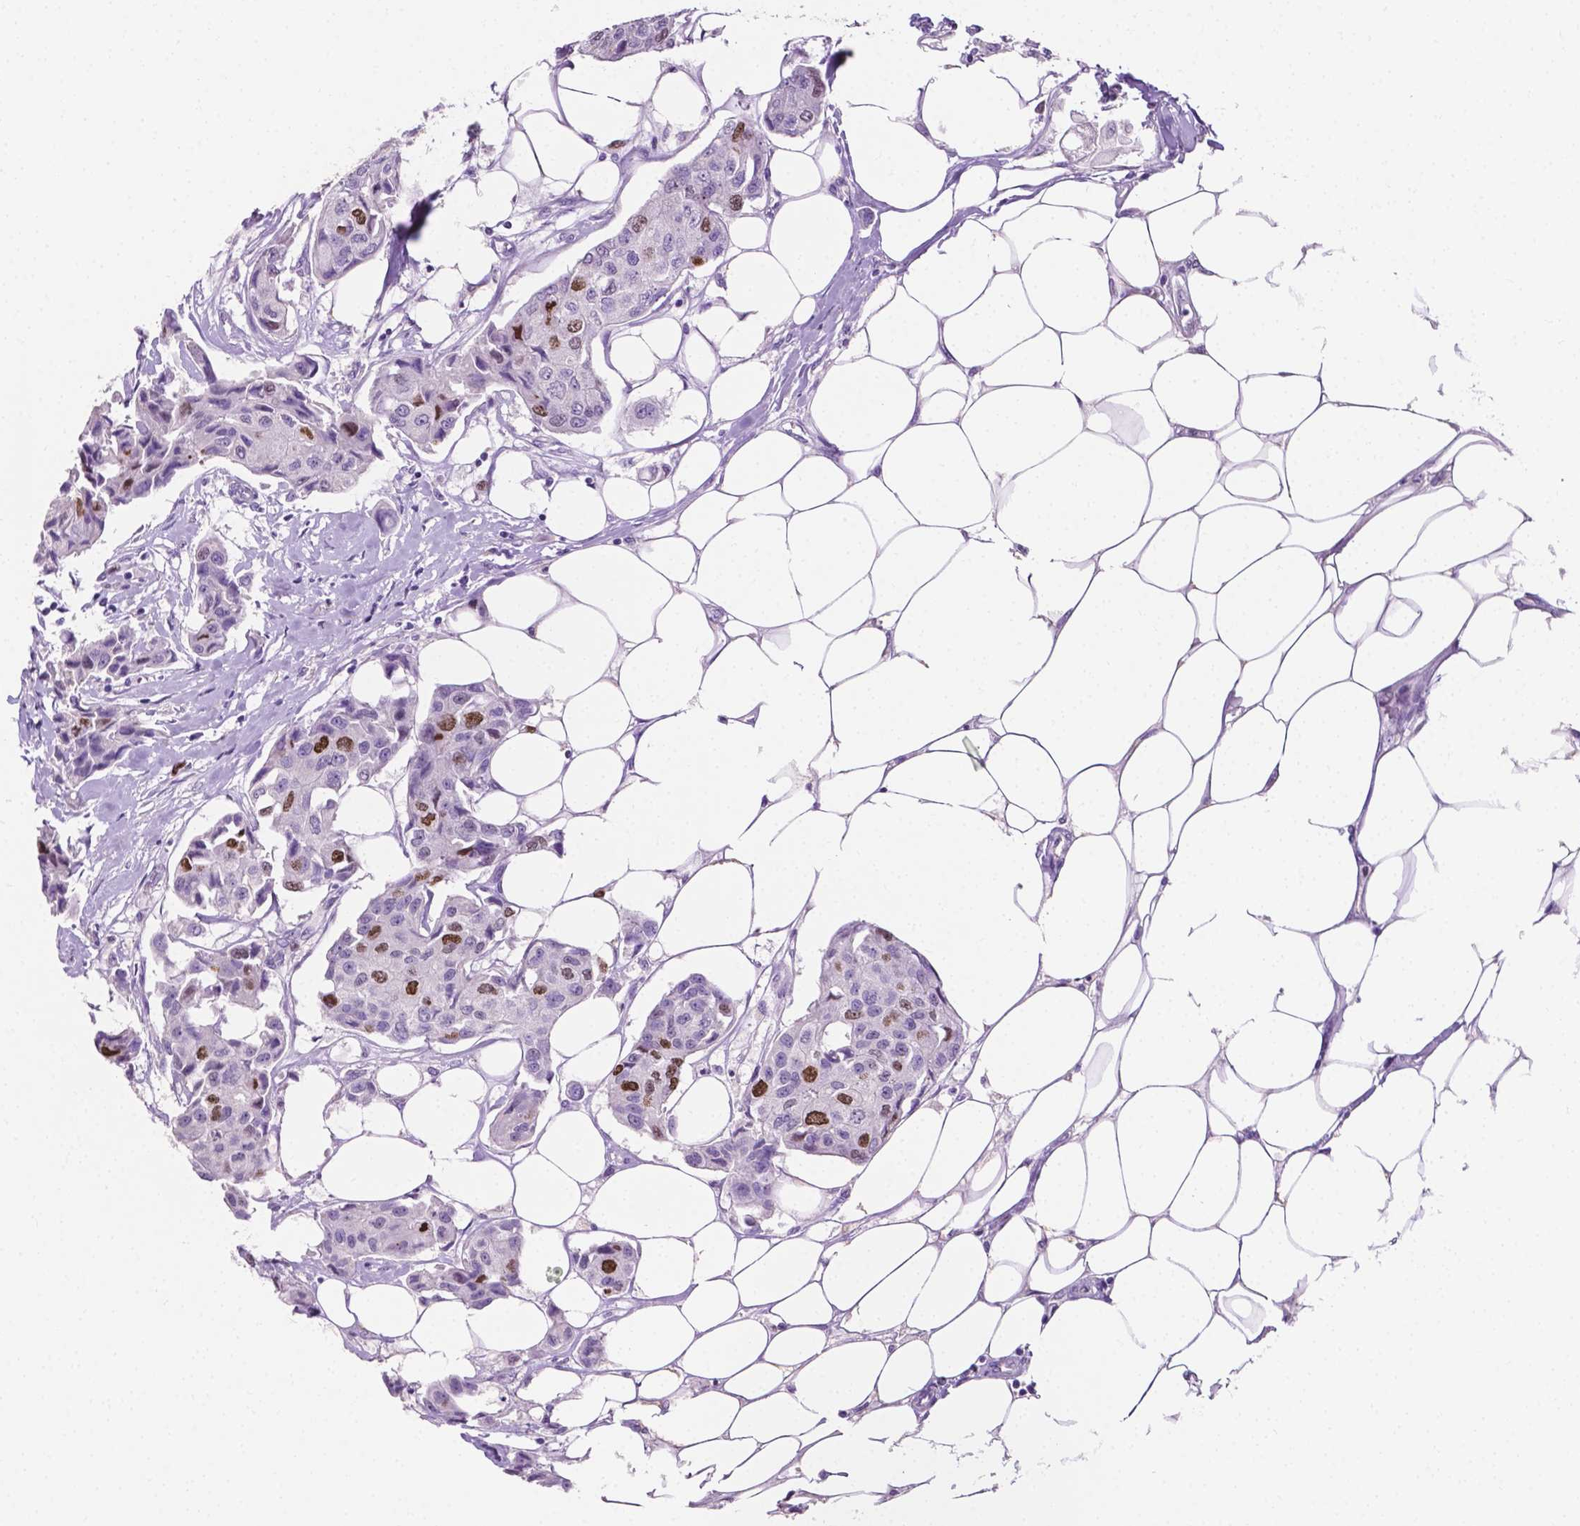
{"staining": {"intensity": "moderate", "quantity": "<25%", "location": "nuclear"}, "tissue": "breast cancer", "cell_type": "Tumor cells", "image_type": "cancer", "snomed": [{"axis": "morphology", "description": "Duct carcinoma"}, {"axis": "topography", "description": "Breast"}, {"axis": "topography", "description": "Lymph node"}], "caption": "Immunohistochemistry (IHC) histopathology image of breast cancer stained for a protein (brown), which reveals low levels of moderate nuclear staining in about <25% of tumor cells.", "gene": "SIAH2", "patient": {"sex": "female", "age": 80}}